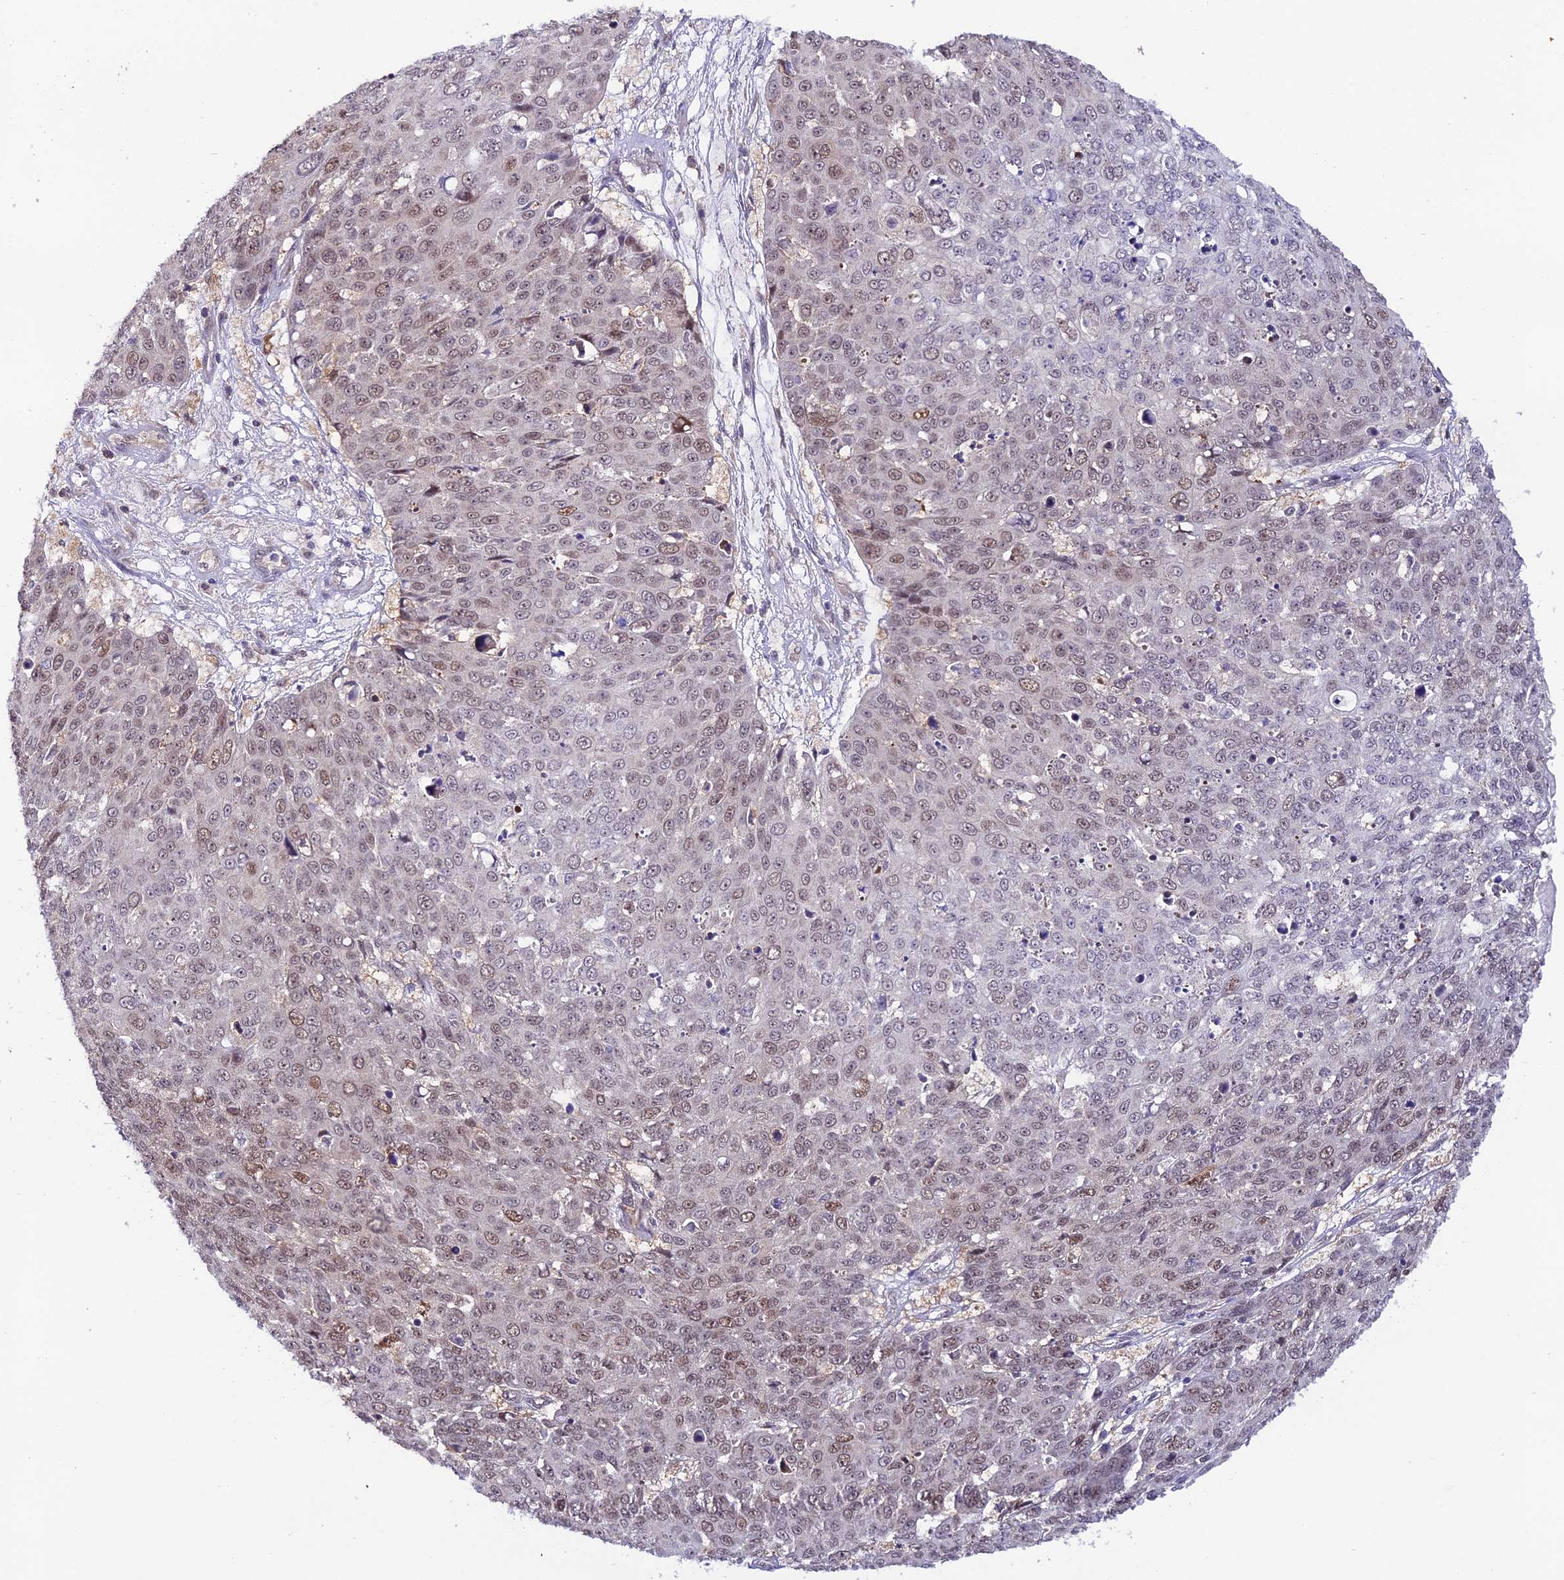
{"staining": {"intensity": "weak", "quantity": "25%-75%", "location": "nuclear"}, "tissue": "skin cancer", "cell_type": "Tumor cells", "image_type": "cancer", "snomed": [{"axis": "morphology", "description": "Squamous cell carcinoma, NOS"}, {"axis": "topography", "description": "Skin"}], "caption": "Immunohistochemical staining of skin cancer (squamous cell carcinoma) displays low levels of weak nuclear staining in about 25%-75% of tumor cells.", "gene": "TRIM40", "patient": {"sex": "male", "age": 71}}